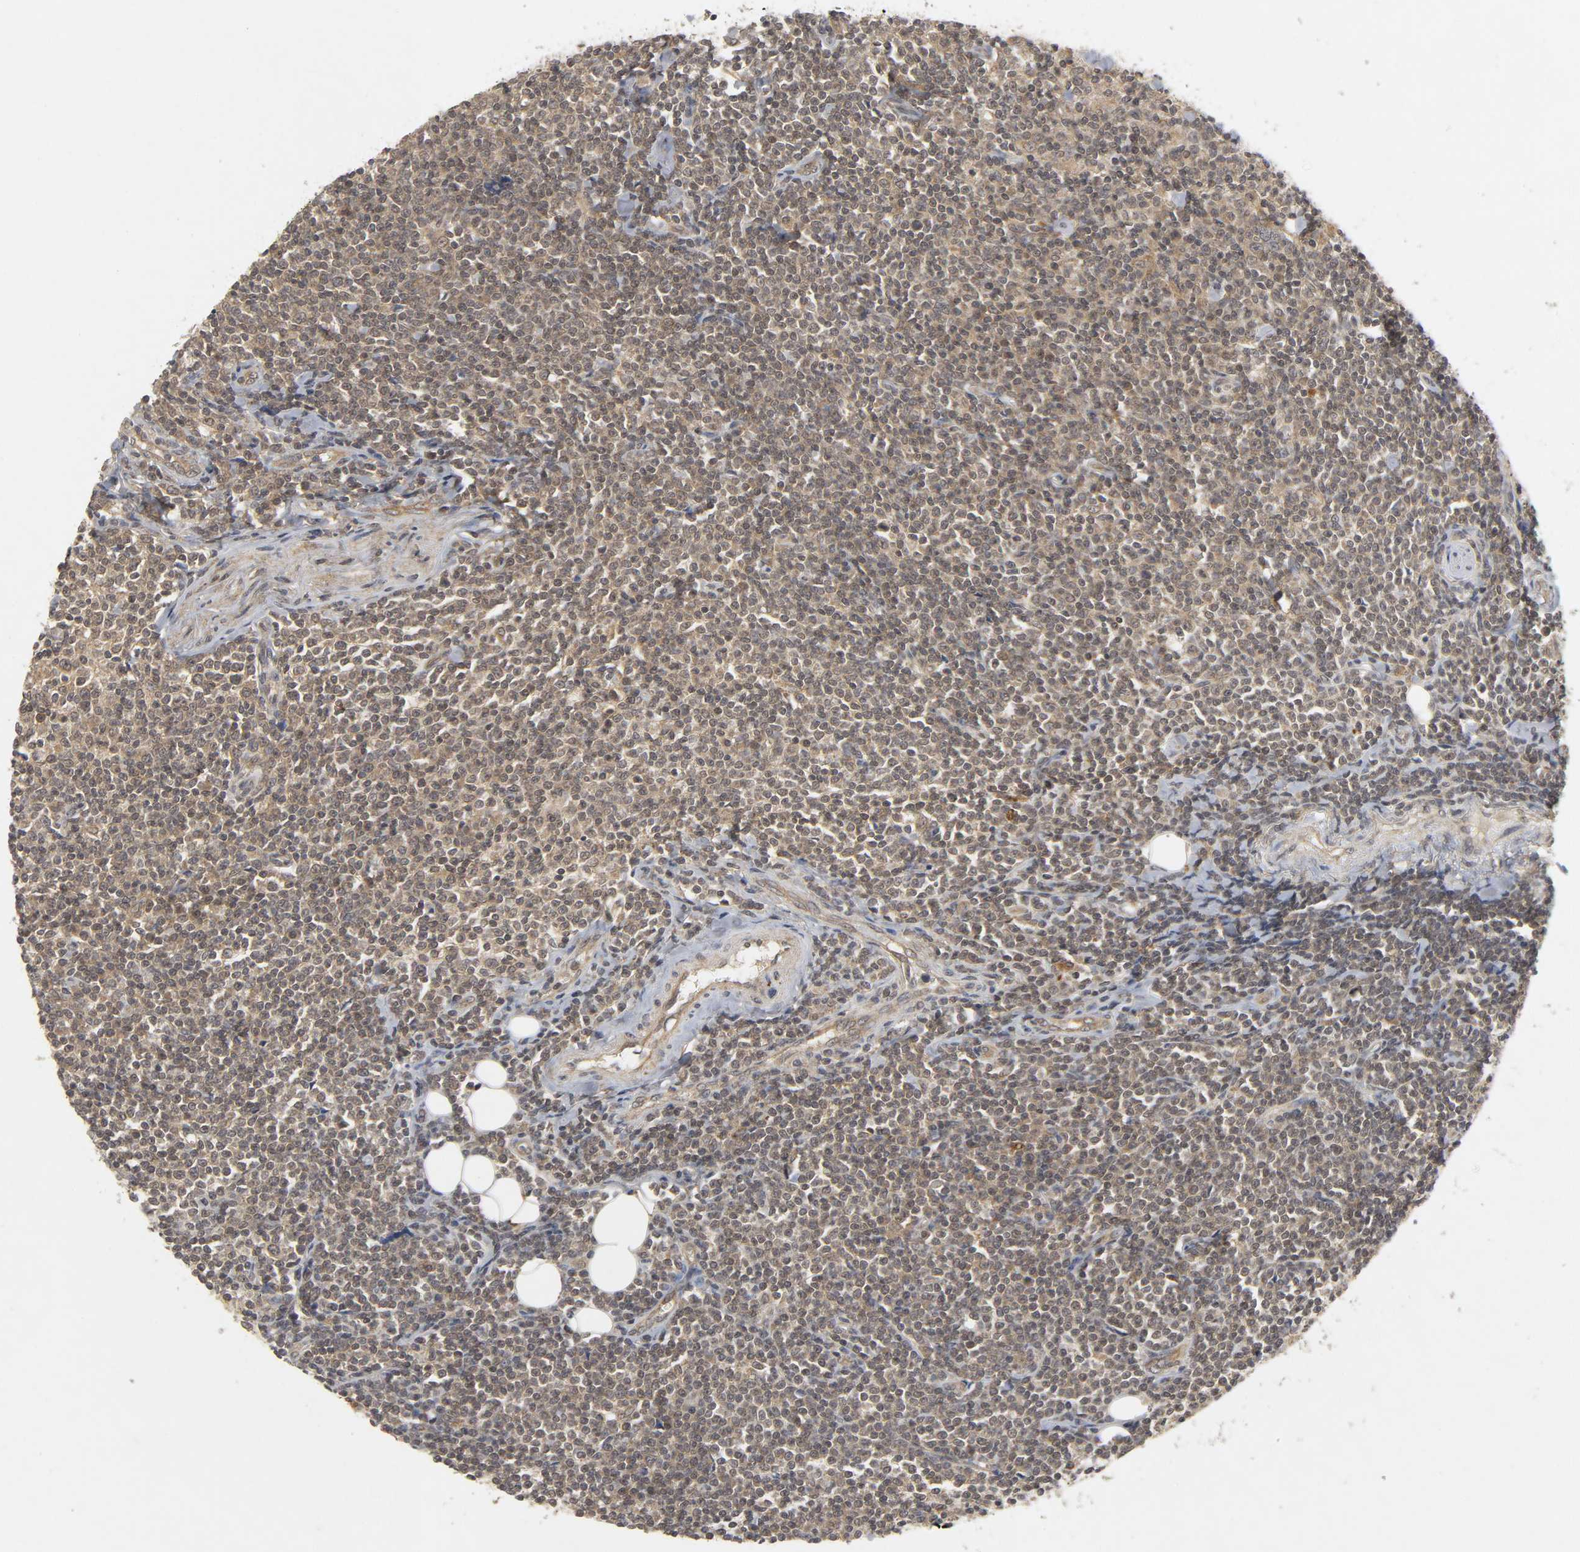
{"staining": {"intensity": "weak", "quantity": ">75%", "location": "cytoplasmic/membranous"}, "tissue": "lymphoma", "cell_type": "Tumor cells", "image_type": "cancer", "snomed": [{"axis": "morphology", "description": "Malignant lymphoma, non-Hodgkin's type, Low grade"}, {"axis": "topography", "description": "Soft tissue"}], "caption": "Immunohistochemistry (IHC) staining of lymphoma, which shows low levels of weak cytoplasmic/membranous expression in approximately >75% of tumor cells indicating weak cytoplasmic/membranous protein positivity. The staining was performed using DAB (3,3'-diaminobenzidine) (brown) for protein detection and nuclei were counterstained in hematoxylin (blue).", "gene": "TRAF6", "patient": {"sex": "male", "age": 92}}